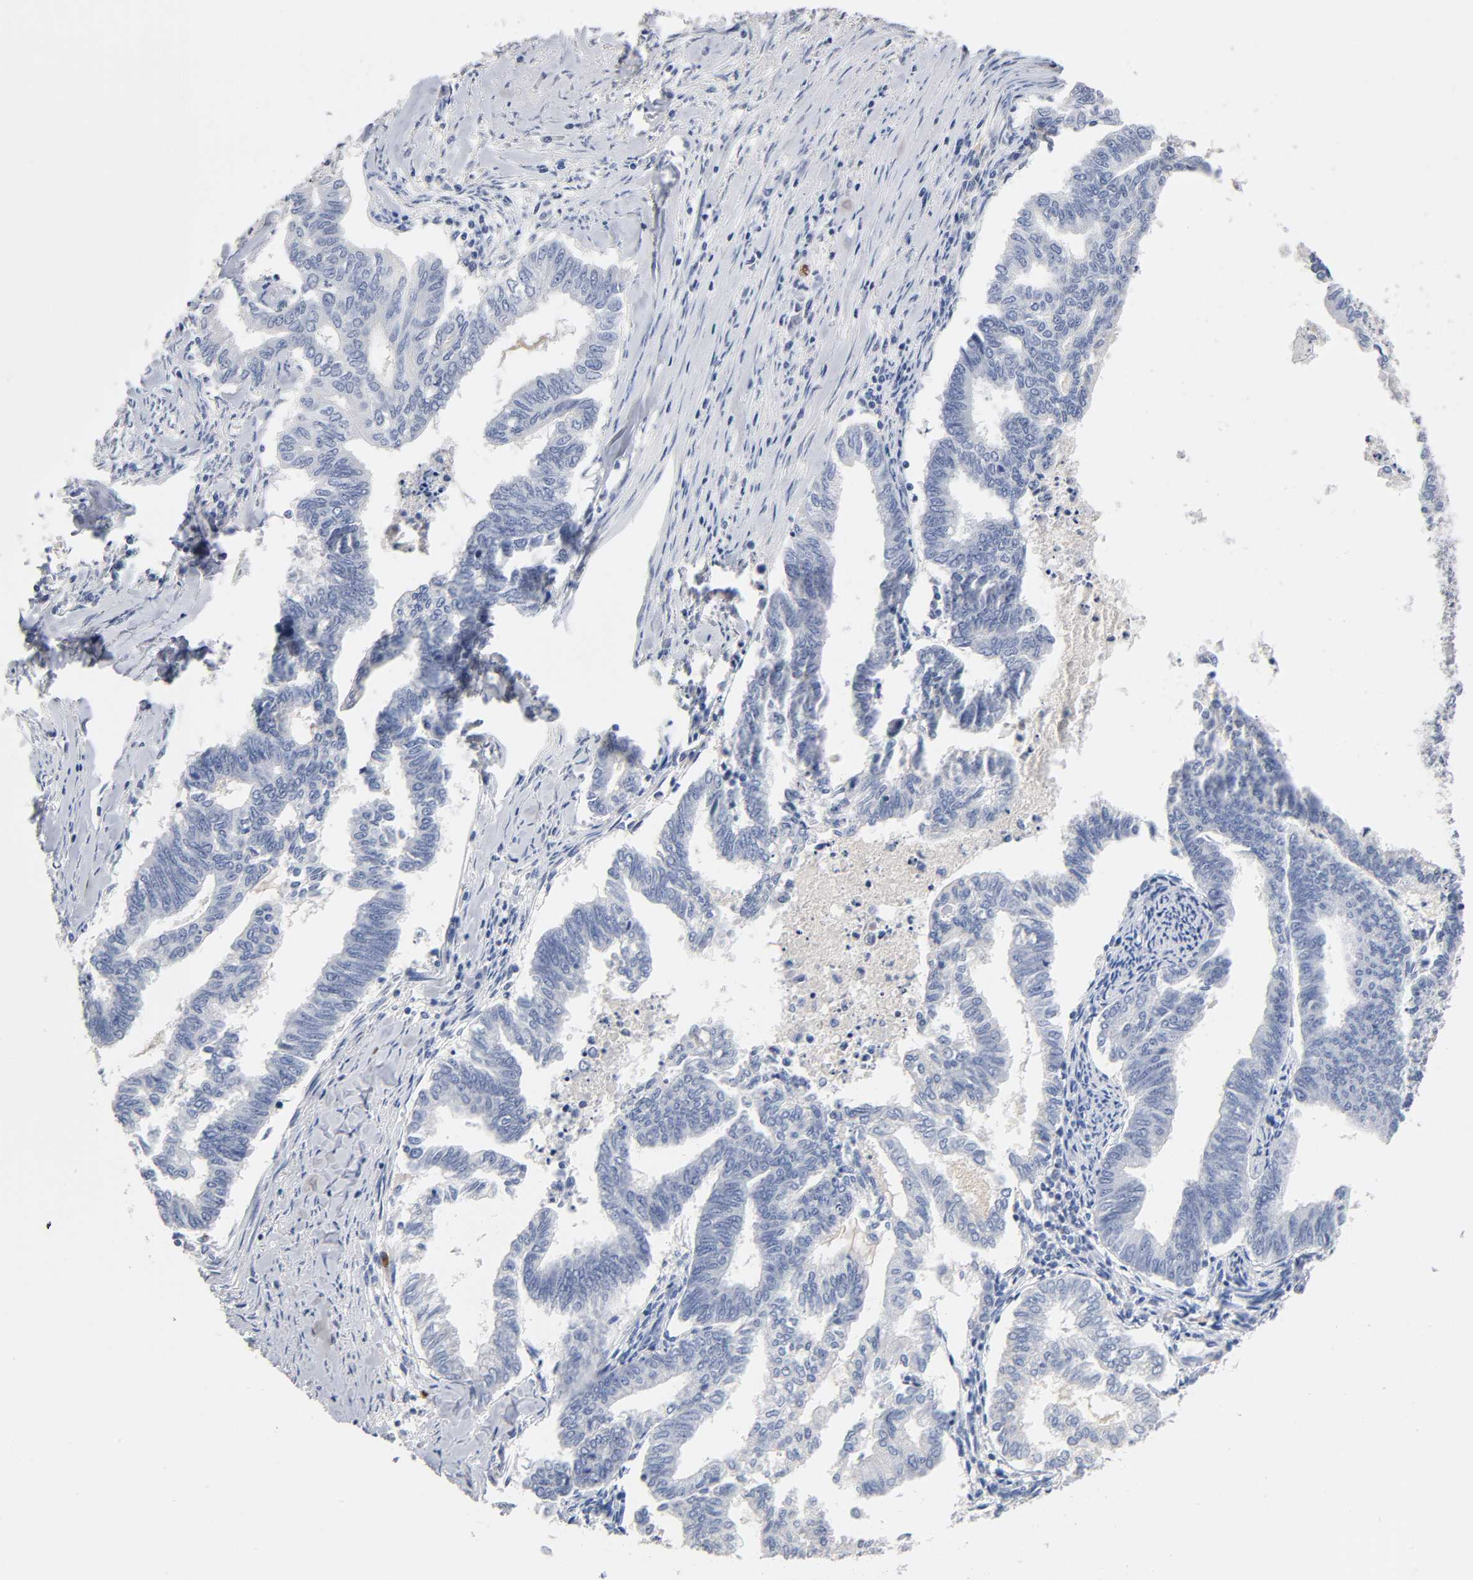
{"staining": {"intensity": "negative", "quantity": "none", "location": "none"}, "tissue": "endometrial cancer", "cell_type": "Tumor cells", "image_type": "cancer", "snomed": [{"axis": "morphology", "description": "Adenocarcinoma, NOS"}, {"axis": "topography", "description": "Endometrium"}], "caption": "IHC photomicrograph of human endometrial cancer stained for a protein (brown), which shows no expression in tumor cells.", "gene": "NFATC1", "patient": {"sex": "female", "age": 79}}